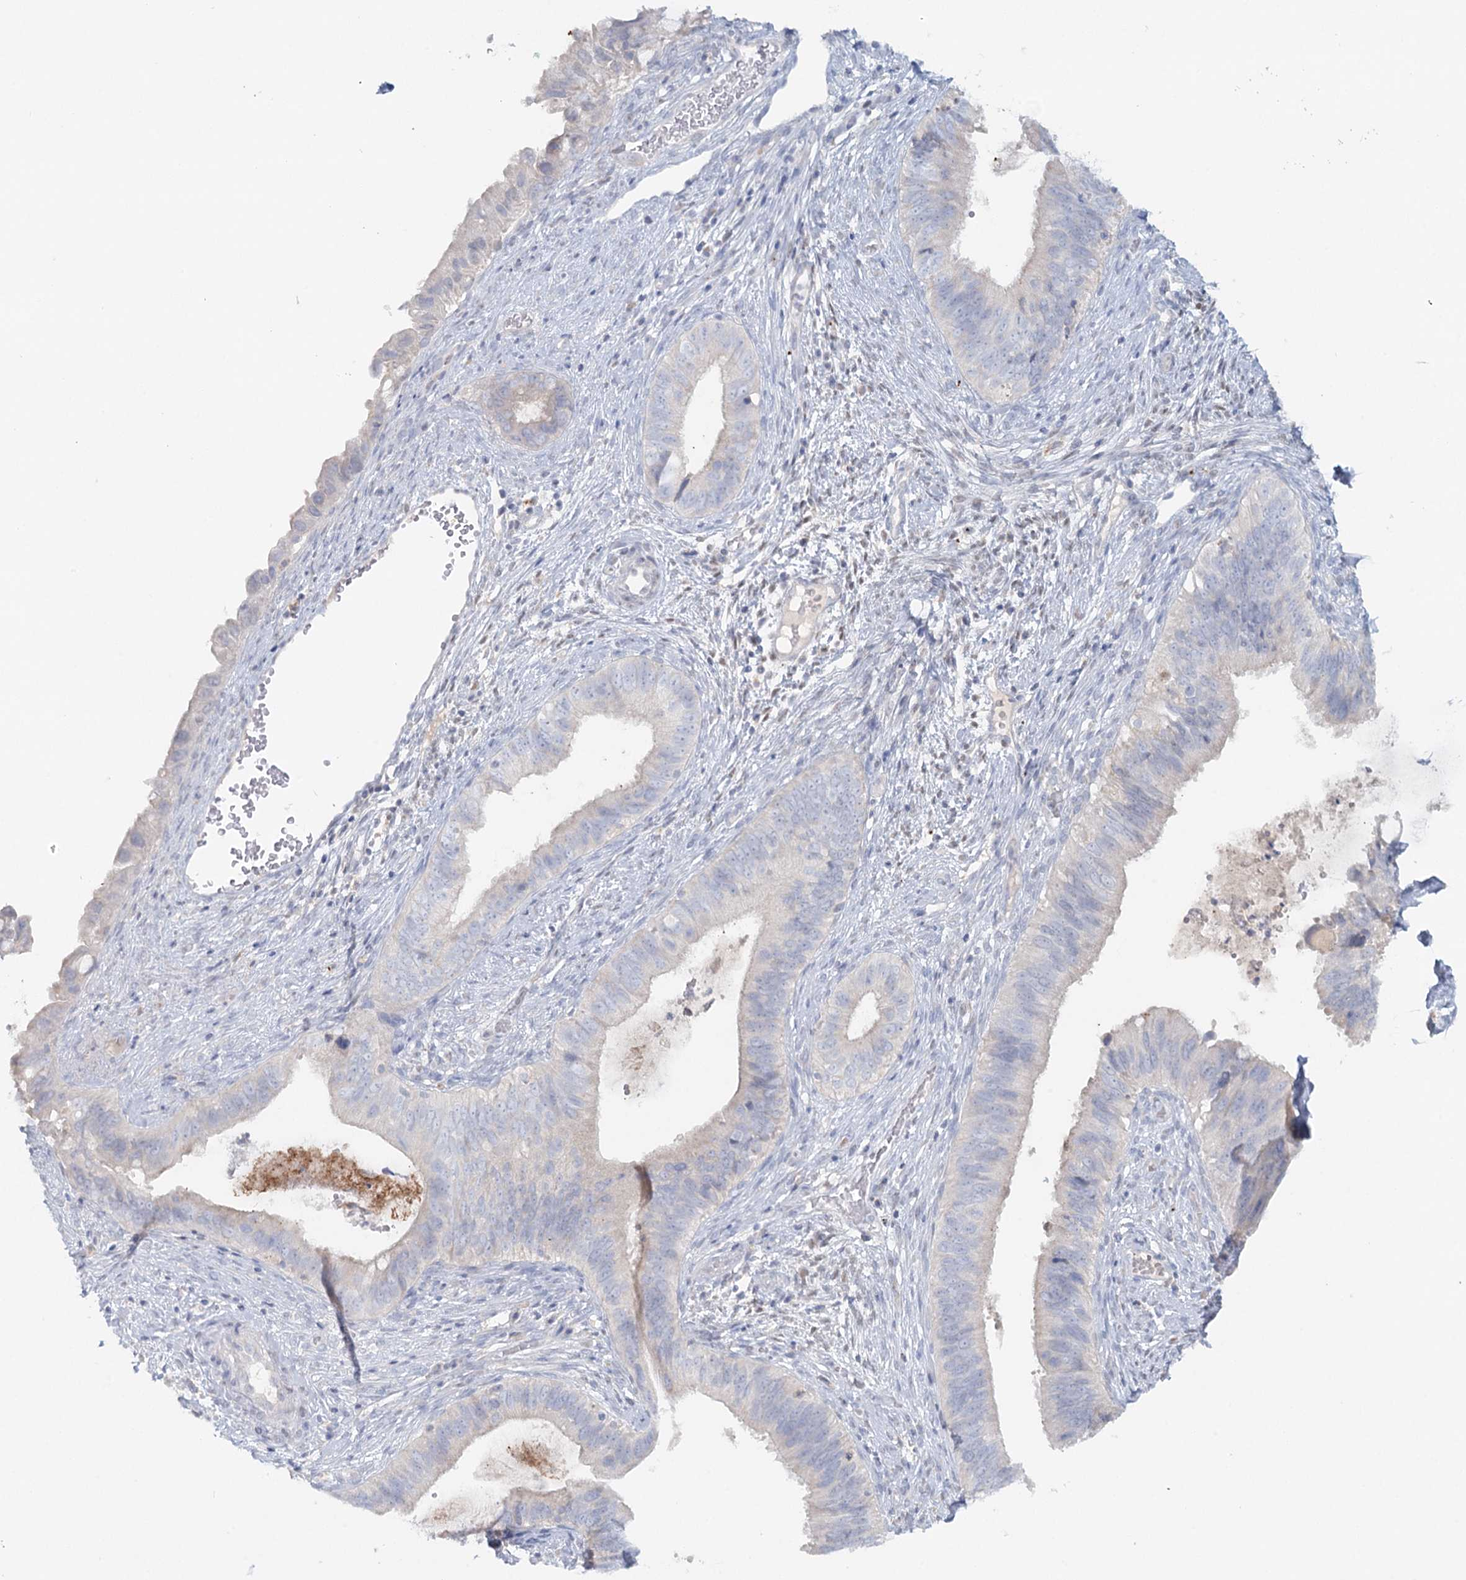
{"staining": {"intensity": "negative", "quantity": "none", "location": "none"}, "tissue": "cervical cancer", "cell_type": "Tumor cells", "image_type": "cancer", "snomed": [{"axis": "morphology", "description": "Adenocarcinoma, NOS"}, {"axis": "topography", "description": "Cervix"}], "caption": "Tumor cells show no significant staining in cervical adenocarcinoma.", "gene": "PSAPL1", "patient": {"sex": "female", "age": 42}}